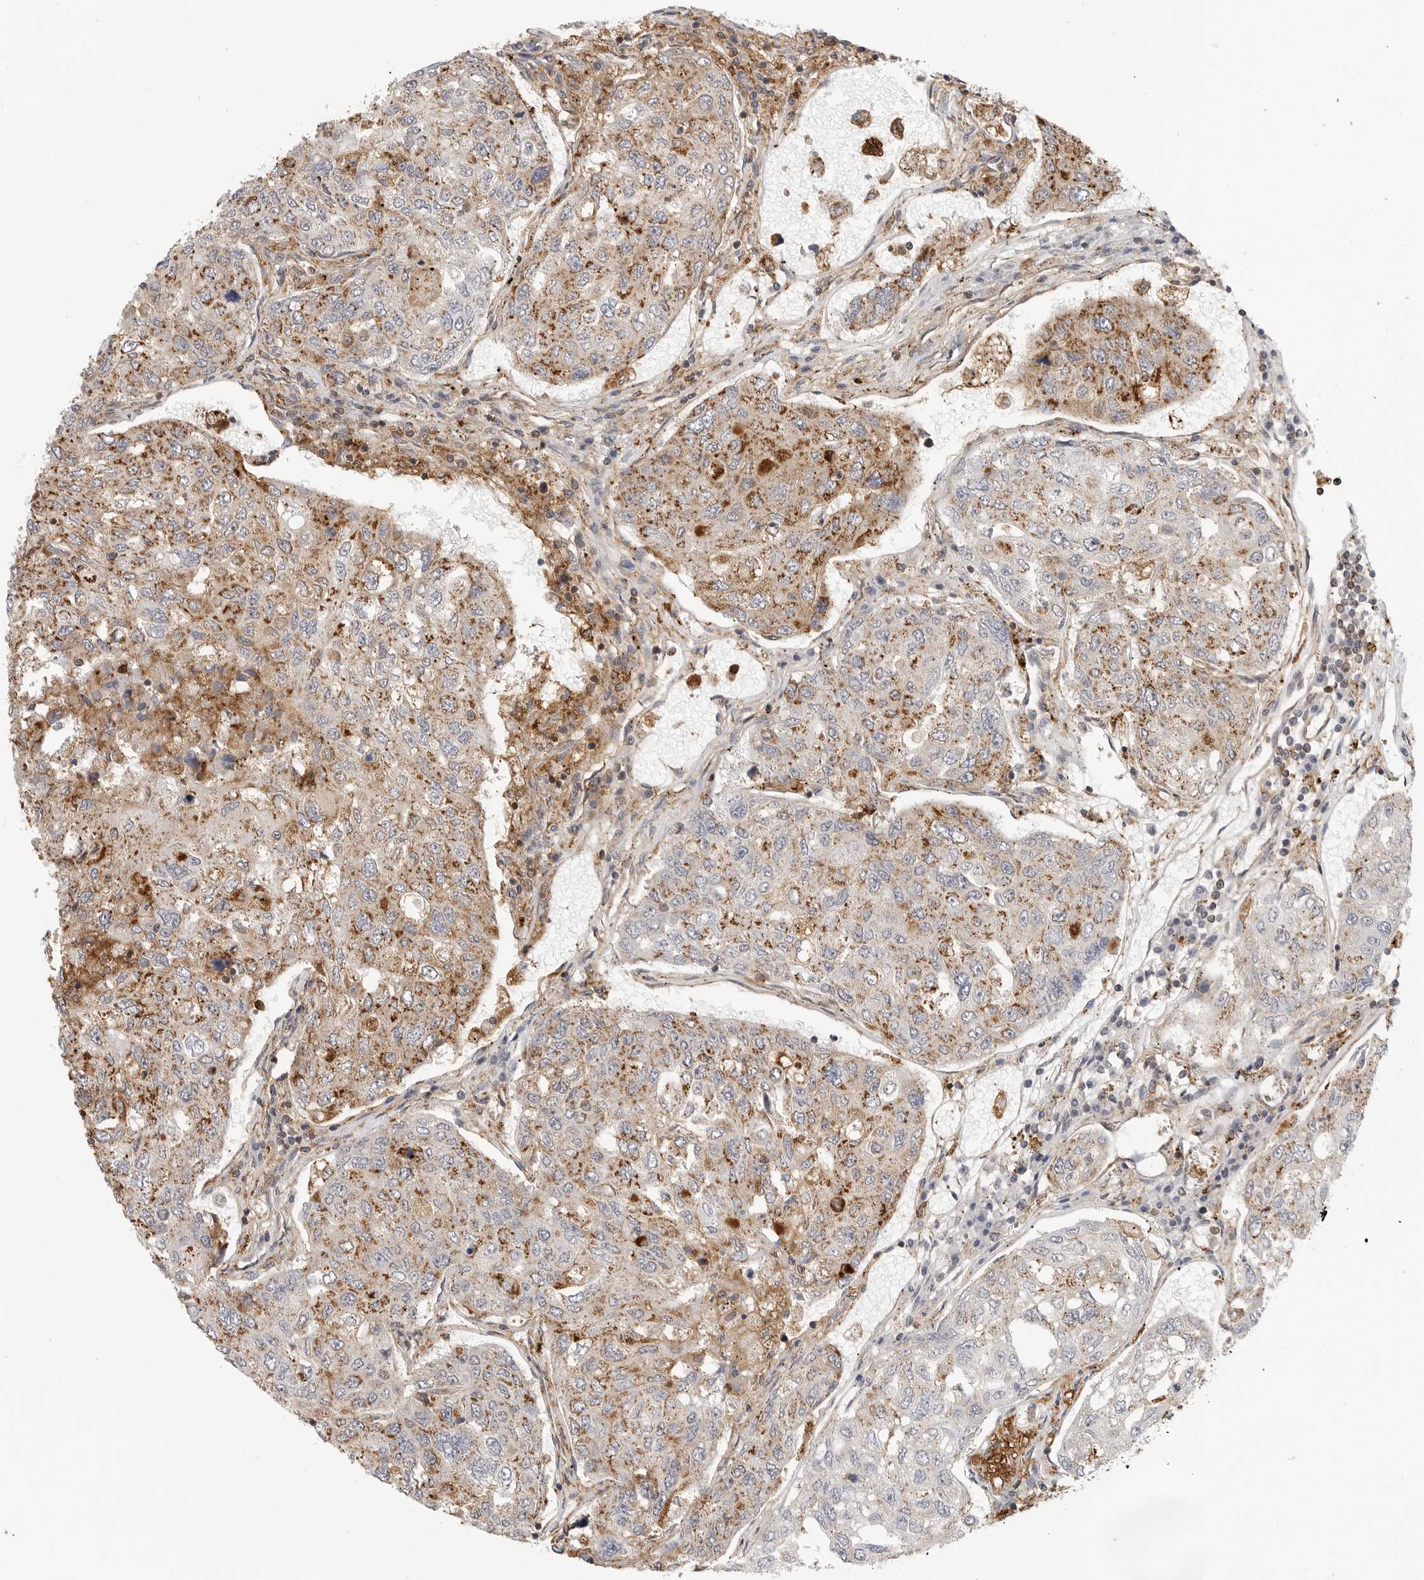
{"staining": {"intensity": "moderate", "quantity": ">75%", "location": "cytoplasmic/membranous"}, "tissue": "urothelial cancer", "cell_type": "Tumor cells", "image_type": "cancer", "snomed": [{"axis": "morphology", "description": "Urothelial carcinoma, High grade"}, {"axis": "topography", "description": "Lymph node"}, {"axis": "topography", "description": "Urinary bladder"}], "caption": "Immunohistochemistry photomicrograph of urothelial carcinoma (high-grade) stained for a protein (brown), which displays medium levels of moderate cytoplasmic/membranous expression in about >75% of tumor cells.", "gene": "ANXA11", "patient": {"sex": "male", "age": 51}}